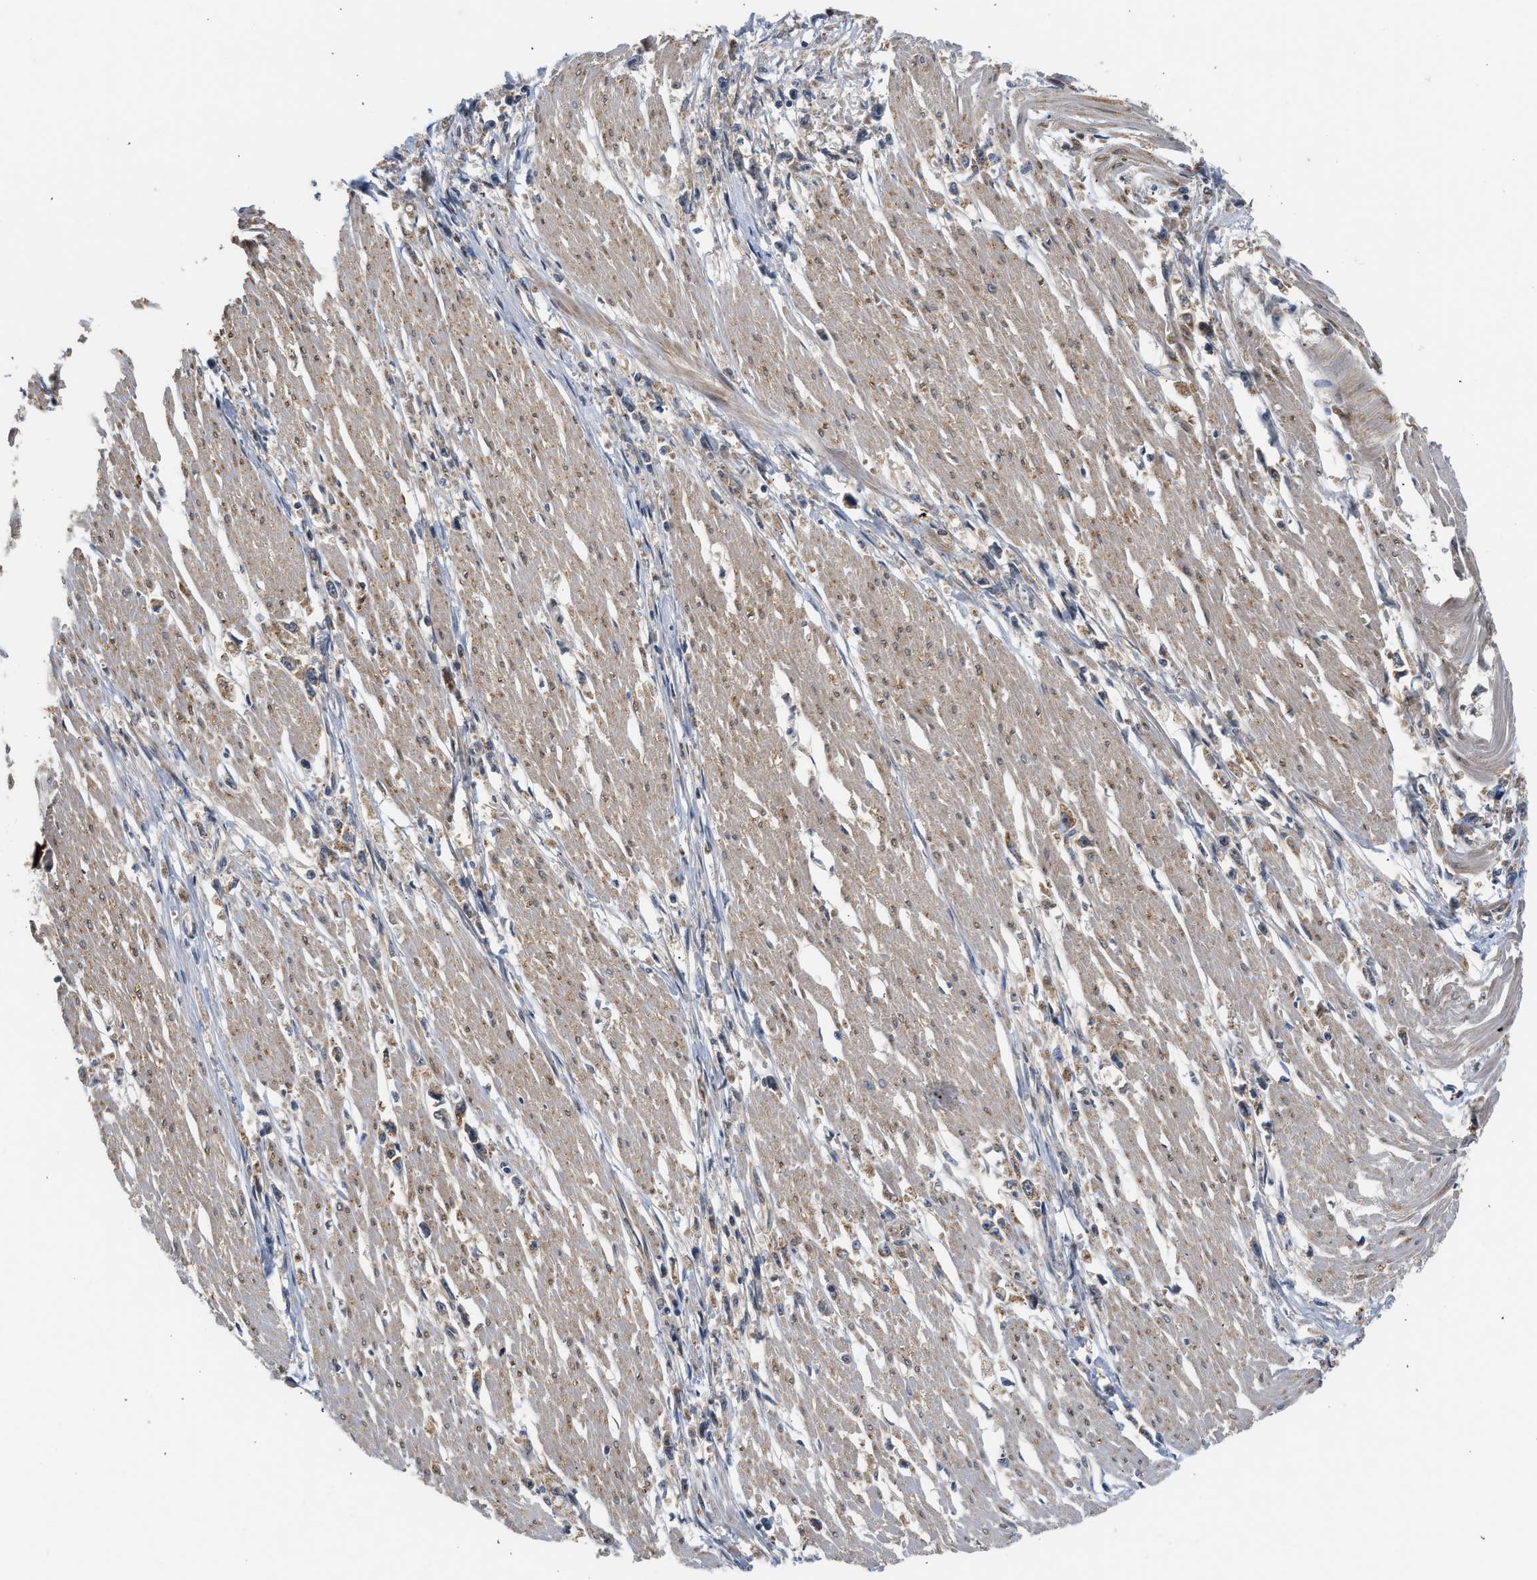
{"staining": {"intensity": "weak", "quantity": "<25%", "location": "cytoplasmic/membranous"}, "tissue": "stomach cancer", "cell_type": "Tumor cells", "image_type": "cancer", "snomed": [{"axis": "morphology", "description": "Adenocarcinoma, NOS"}, {"axis": "topography", "description": "Stomach"}], "caption": "The image demonstrates no significant positivity in tumor cells of stomach adenocarcinoma.", "gene": "POLG2", "patient": {"sex": "female", "age": 59}}